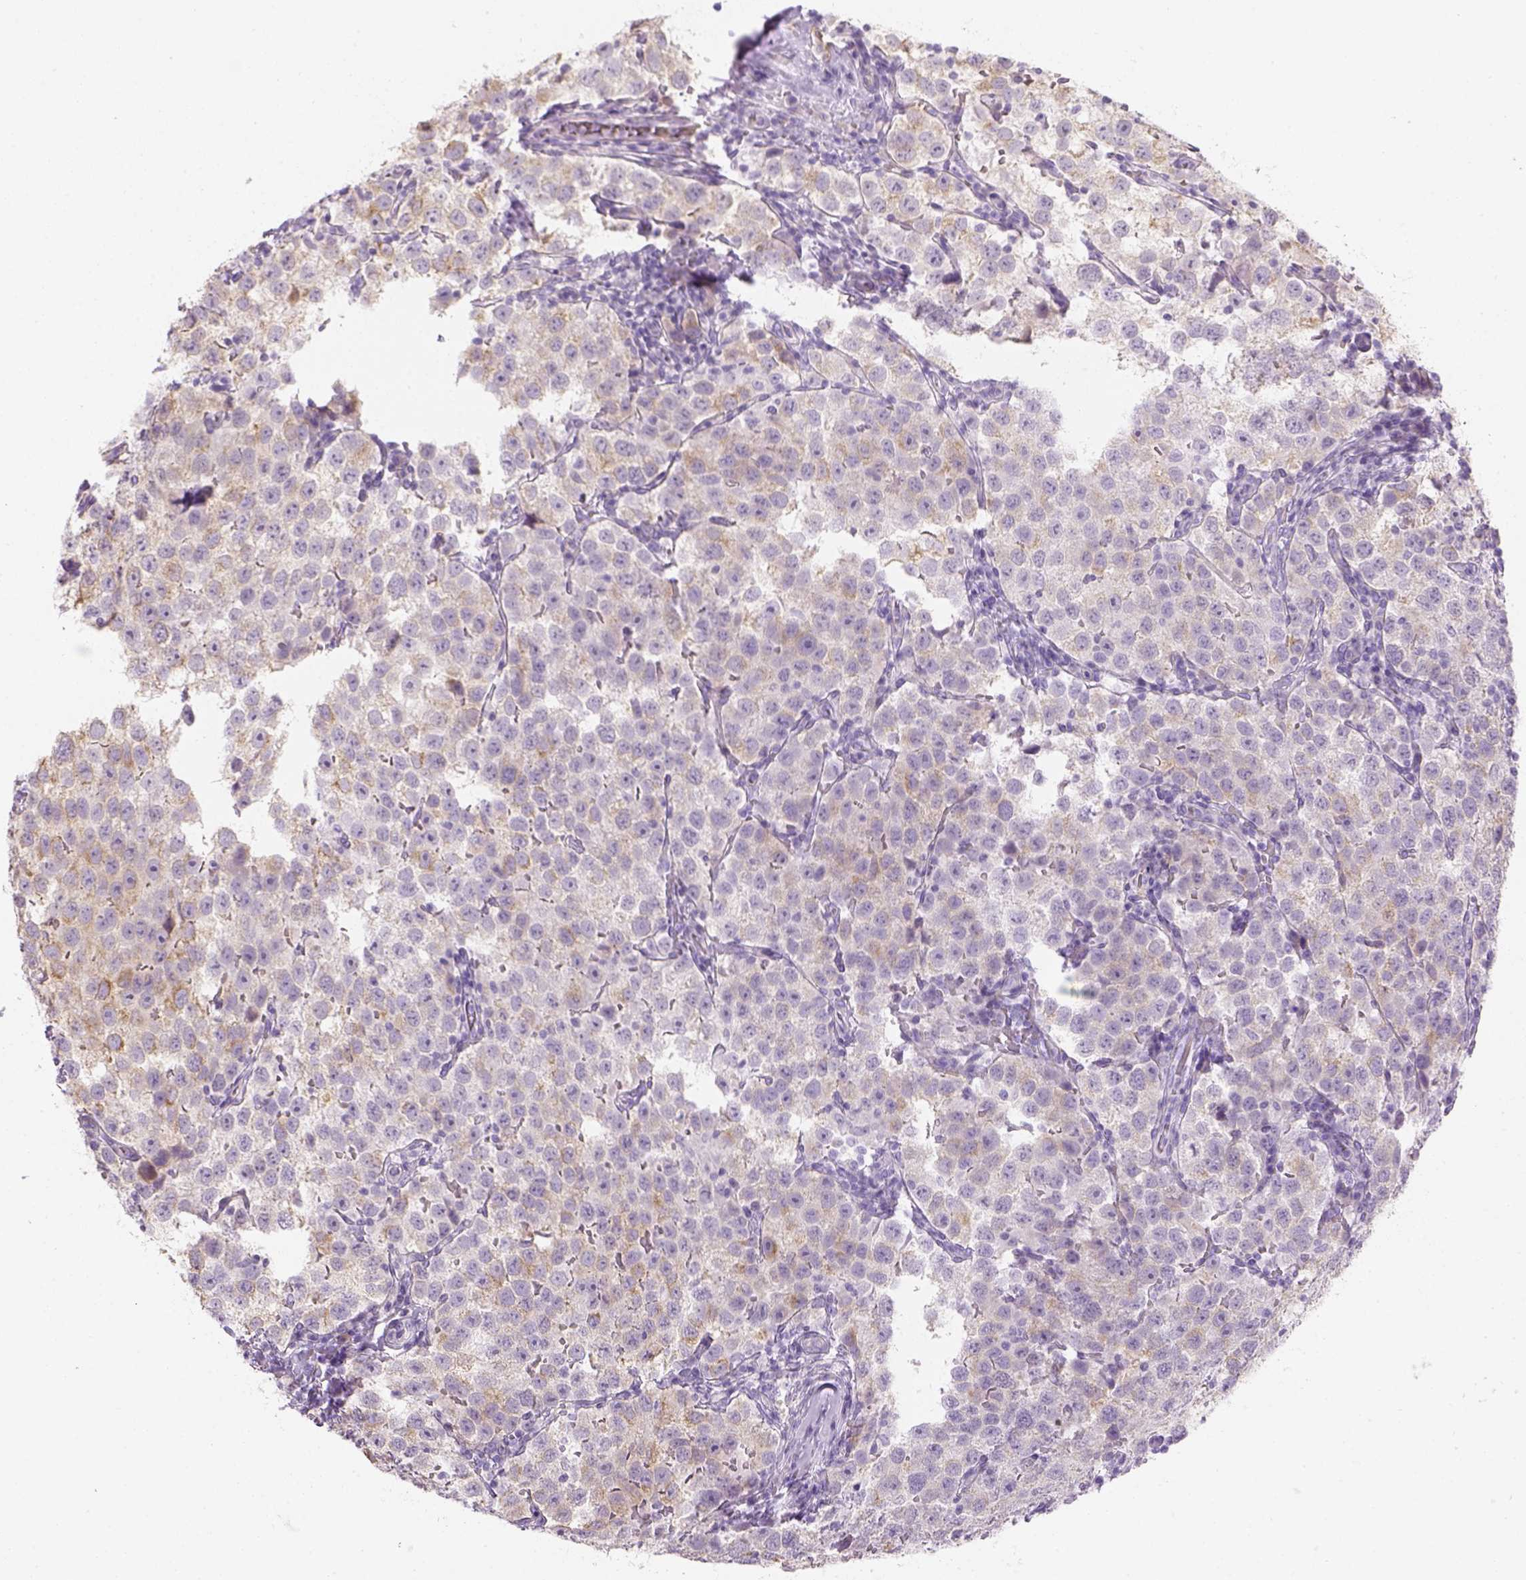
{"staining": {"intensity": "moderate", "quantity": "<25%", "location": "cytoplasmic/membranous"}, "tissue": "testis cancer", "cell_type": "Tumor cells", "image_type": "cancer", "snomed": [{"axis": "morphology", "description": "Seminoma, NOS"}, {"axis": "topography", "description": "Testis"}], "caption": "IHC of testis seminoma exhibits low levels of moderate cytoplasmic/membranous positivity in about <25% of tumor cells. The protein is shown in brown color, while the nuclei are stained blue.", "gene": "CACNB1", "patient": {"sex": "male", "age": 37}}